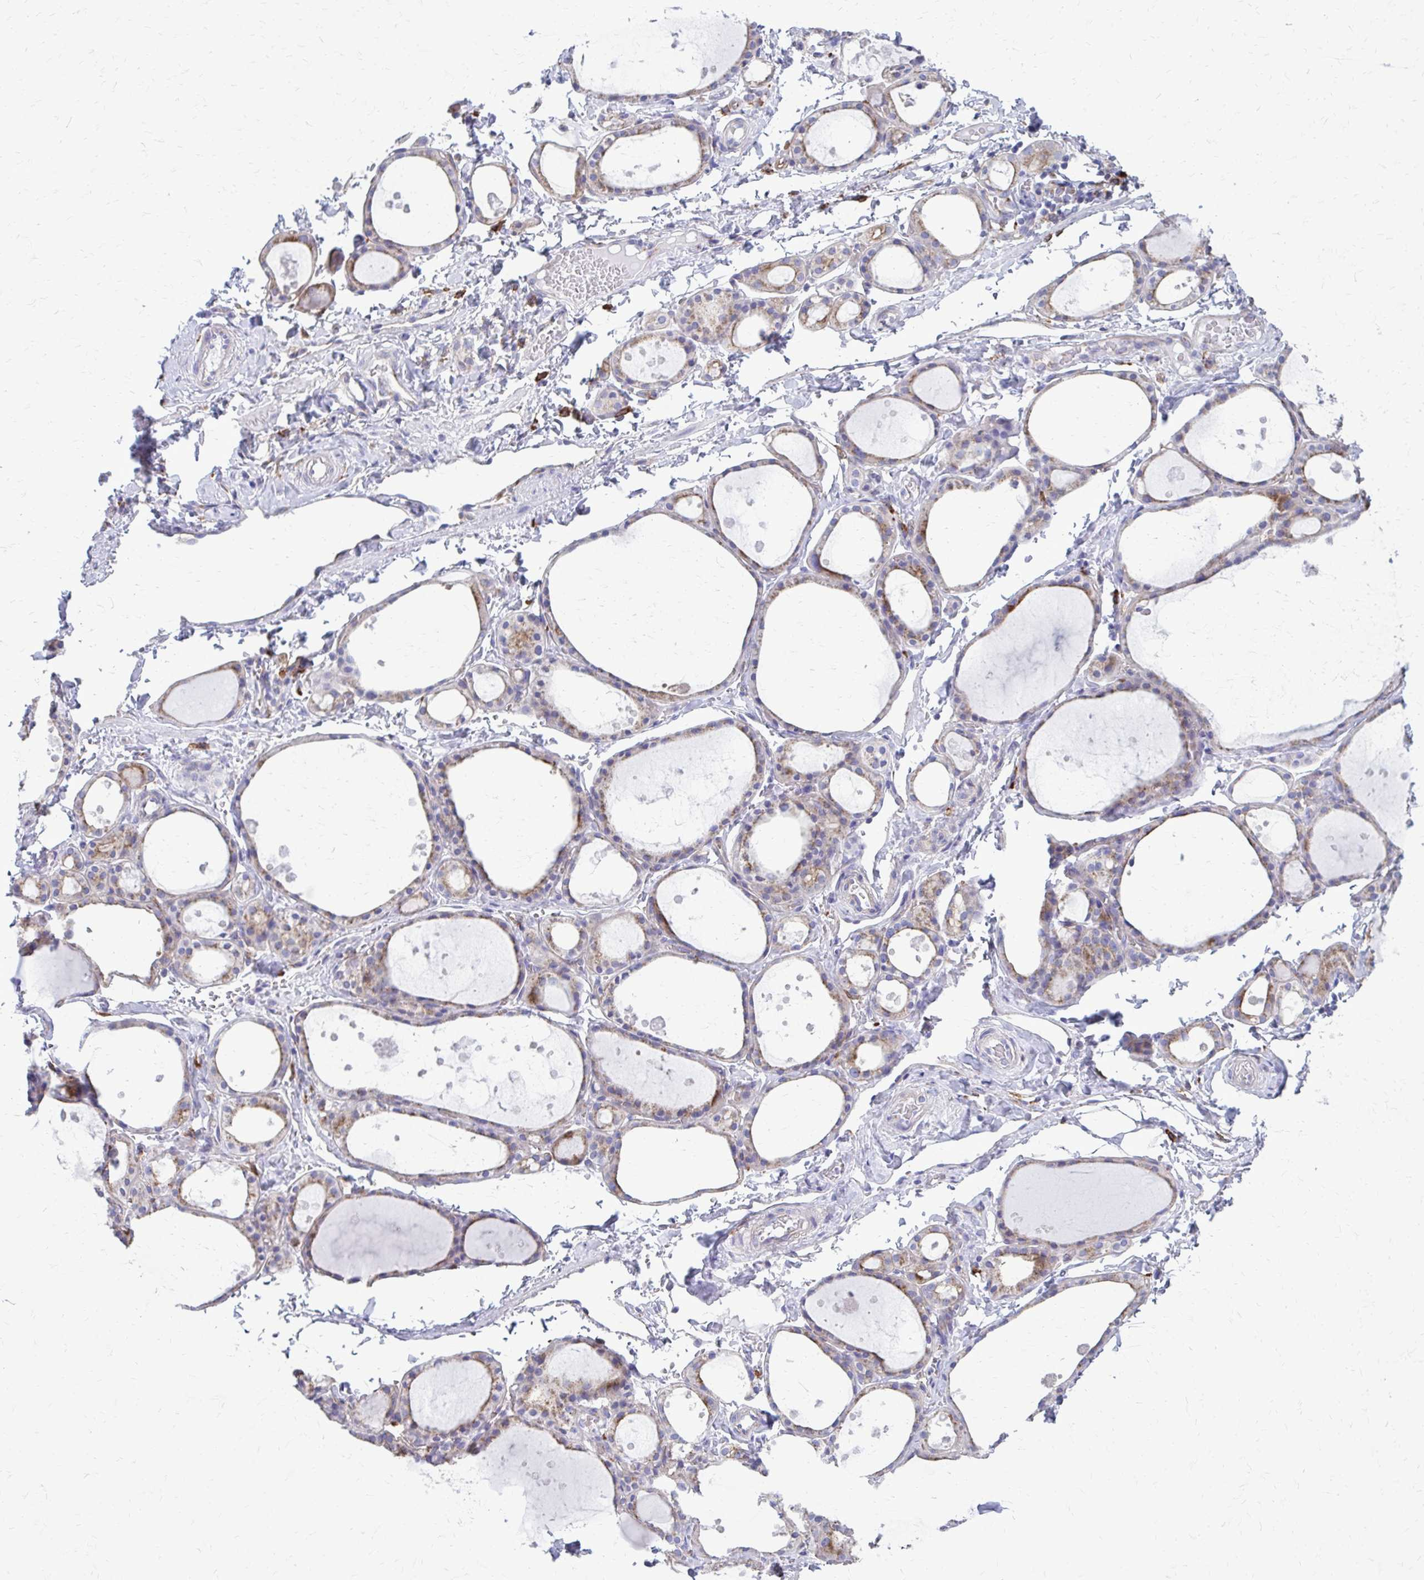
{"staining": {"intensity": "weak", "quantity": "25%-75%", "location": "cytoplasmic/membranous"}, "tissue": "thyroid gland", "cell_type": "Glandular cells", "image_type": "normal", "snomed": [{"axis": "morphology", "description": "Normal tissue, NOS"}, {"axis": "topography", "description": "Thyroid gland"}], "caption": "Protein staining by immunohistochemistry reveals weak cytoplasmic/membranous staining in approximately 25%-75% of glandular cells in normal thyroid gland.", "gene": "CLTA", "patient": {"sex": "male", "age": 68}}